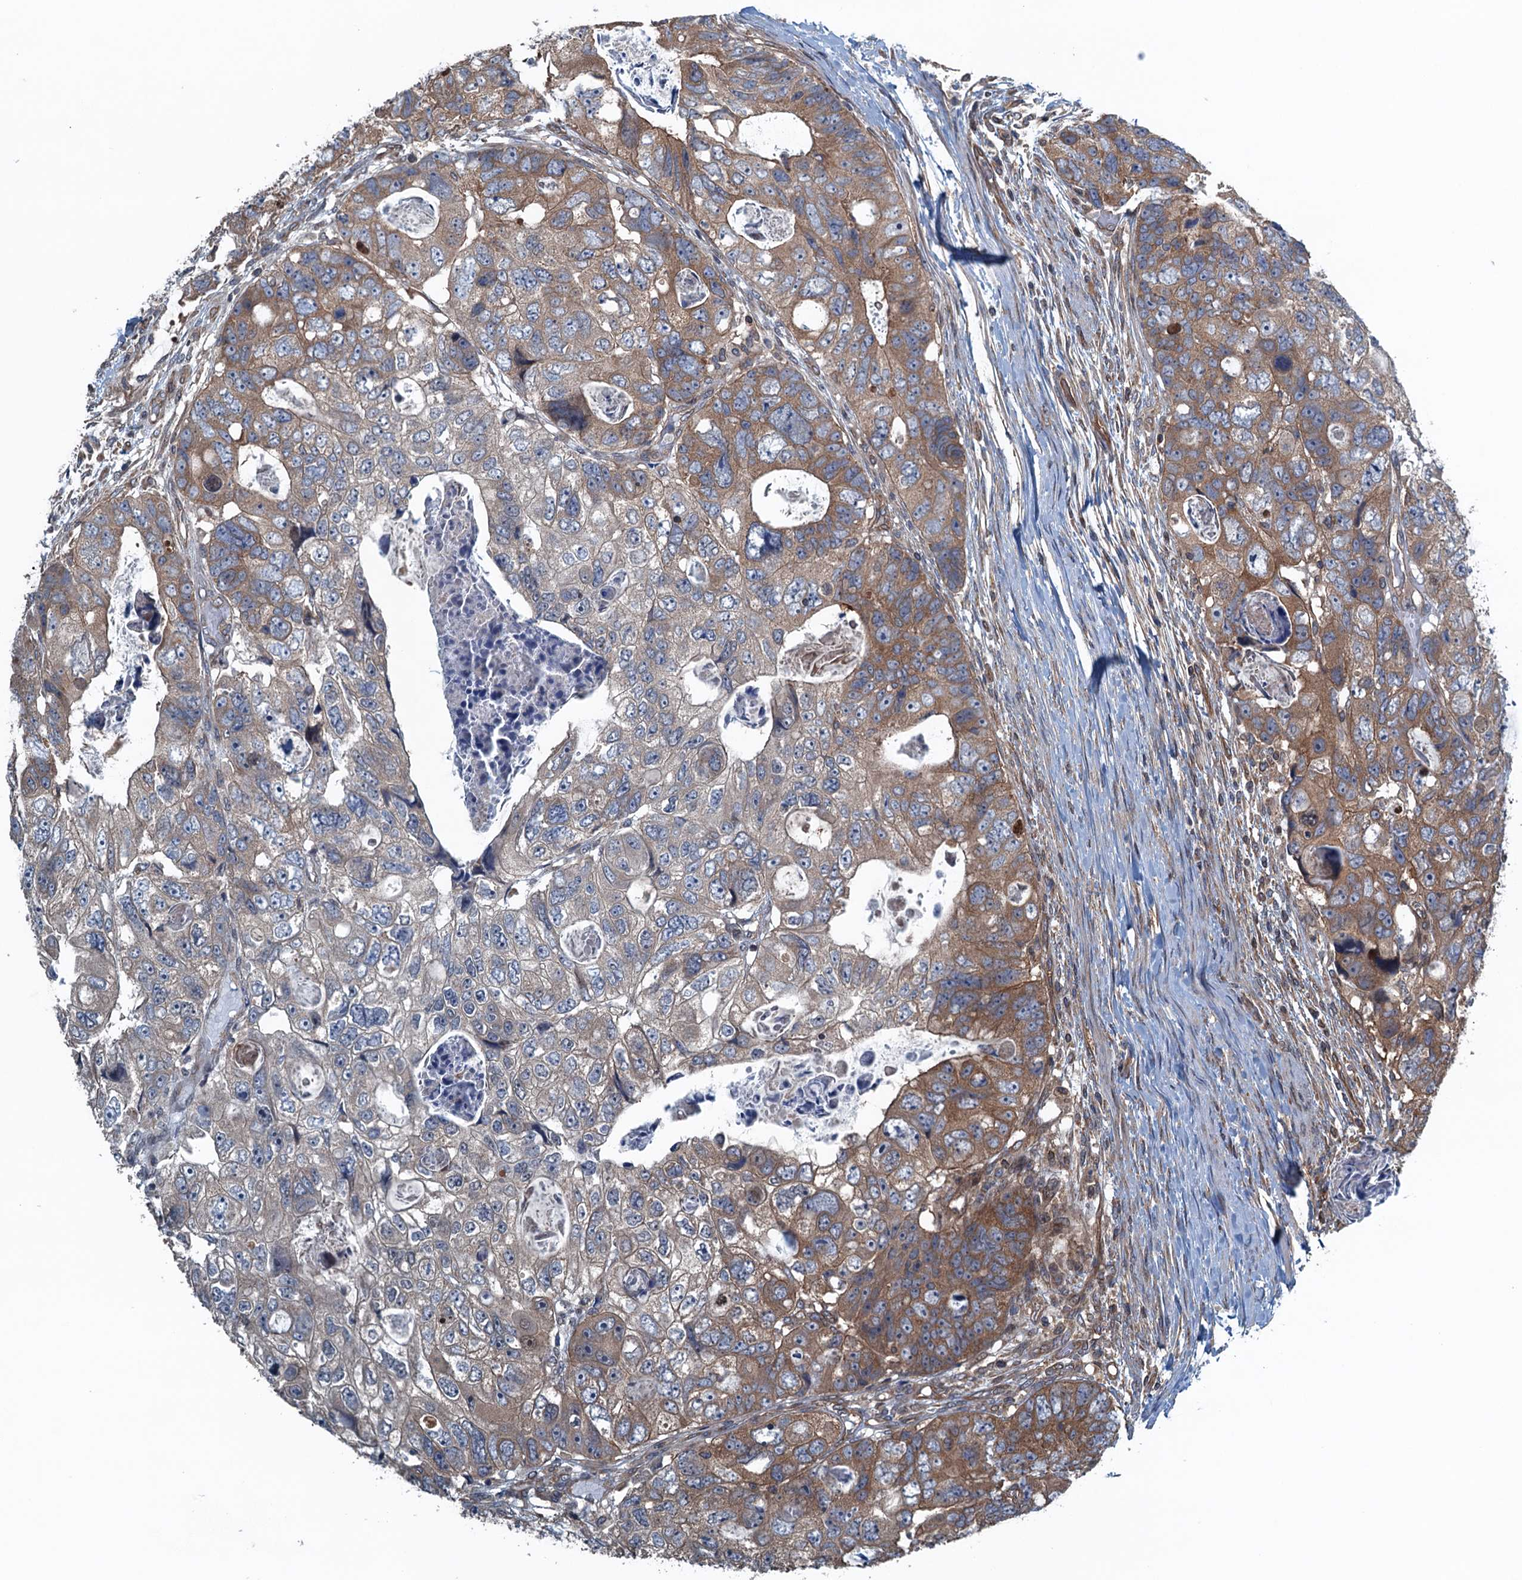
{"staining": {"intensity": "strong", "quantity": "<25%", "location": "cytoplasmic/membranous"}, "tissue": "colorectal cancer", "cell_type": "Tumor cells", "image_type": "cancer", "snomed": [{"axis": "morphology", "description": "Adenocarcinoma, NOS"}, {"axis": "topography", "description": "Rectum"}], "caption": "Immunohistochemistry (IHC) of colorectal cancer exhibits medium levels of strong cytoplasmic/membranous expression in approximately <25% of tumor cells.", "gene": "TRAPPC8", "patient": {"sex": "male", "age": 59}}